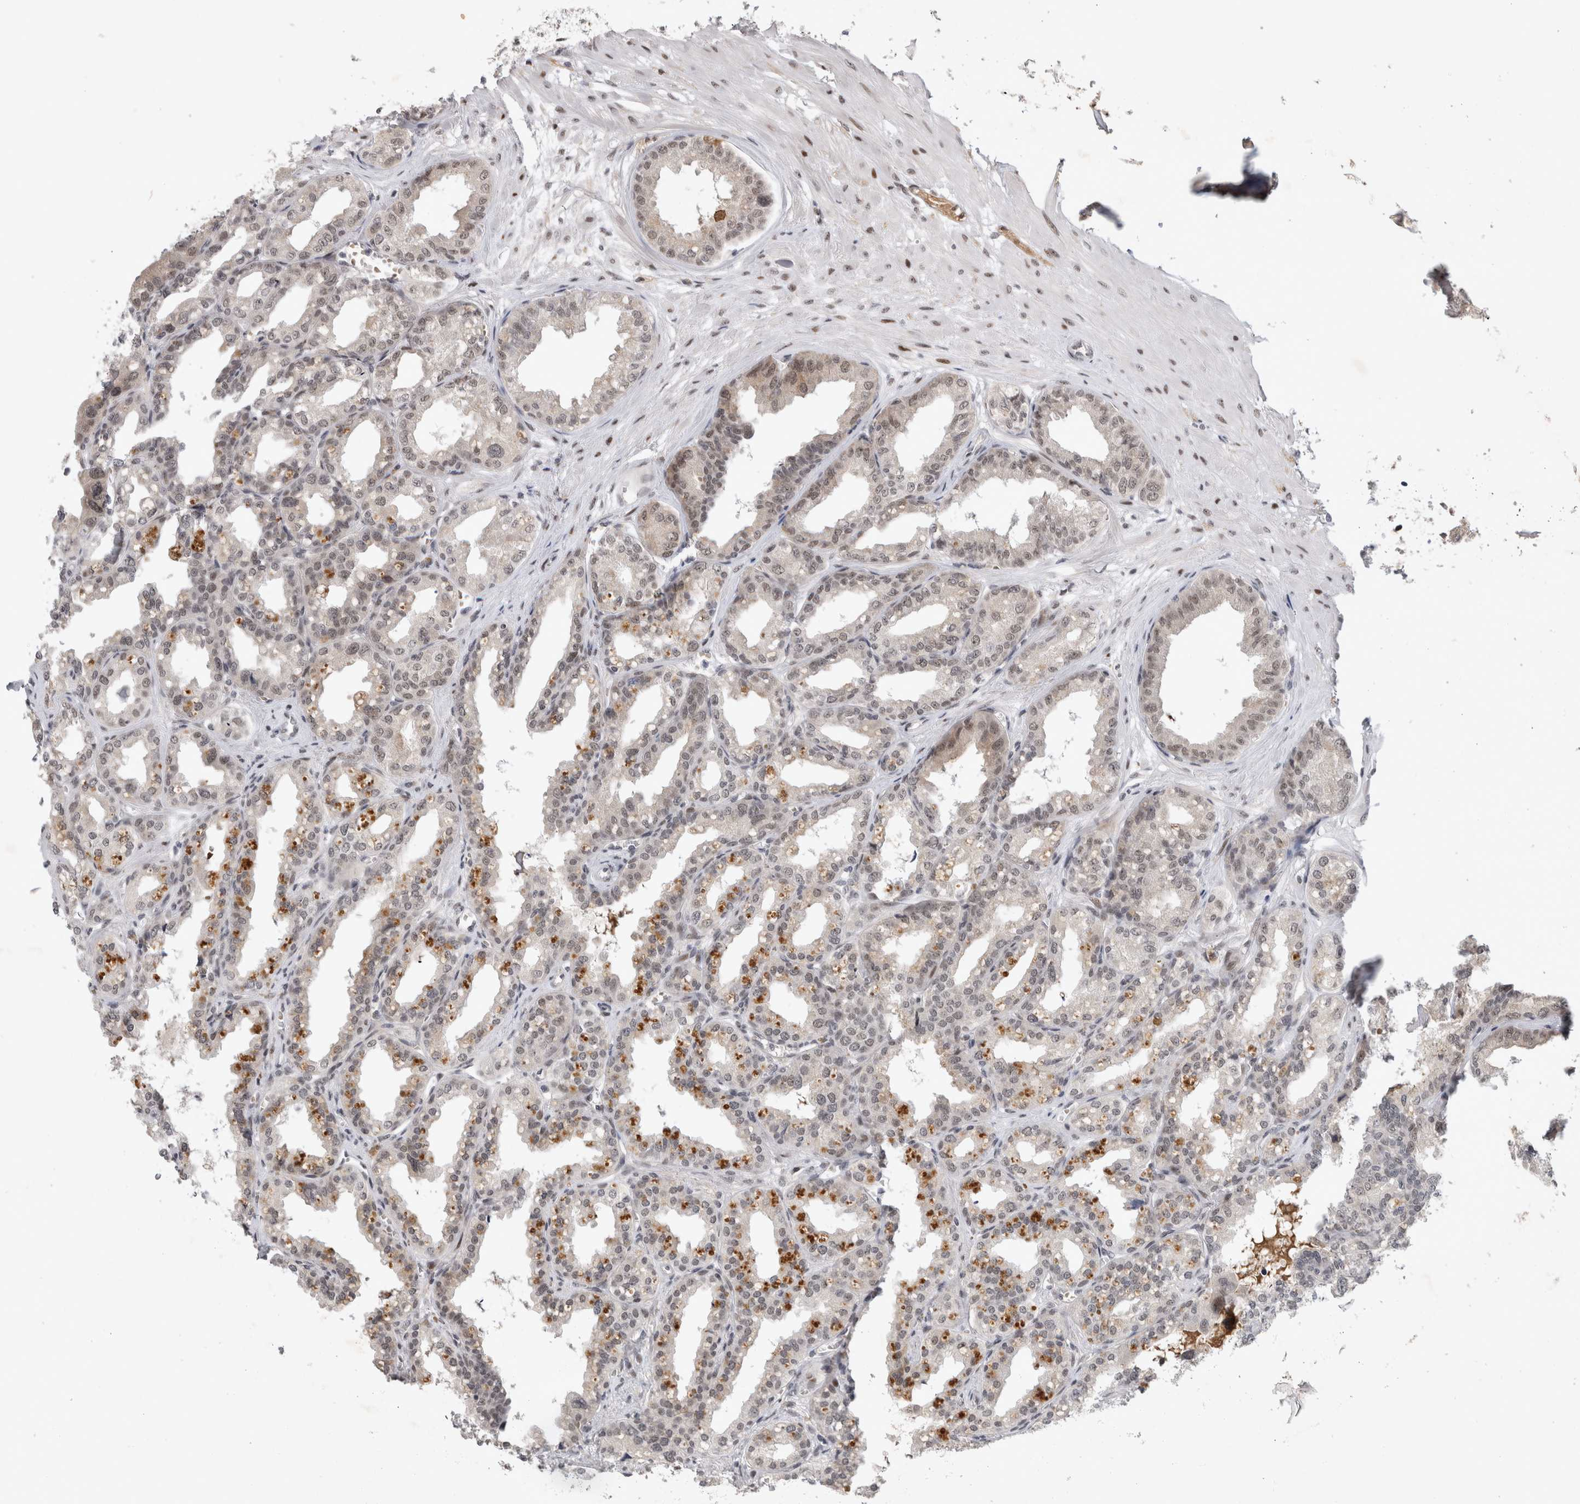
{"staining": {"intensity": "moderate", "quantity": "25%-75%", "location": "nuclear"}, "tissue": "seminal vesicle", "cell_type": "Glandular cells", "image_type": "normal", "snomed": [{"axis": "morphology", "description": "Normal tissue, NOS"}, {"axis": "topography", "description": "Prostate"}, {"axis": "topography", "description": "Seminal veicle"}], "caption": "DAB (3,3'-diaminobenzidine) immunohistochemical staining of benign seminal vesicle displays moderate nuclear protein expression in approximately 25%-75% of glandular cells. The staining is performed using DAB brown chromogen to label protein expression. The nuclei are counter-stained blue using hematoxylin.", "gene": "HESX1", "patient": {"sex": "male", "age": 51}}